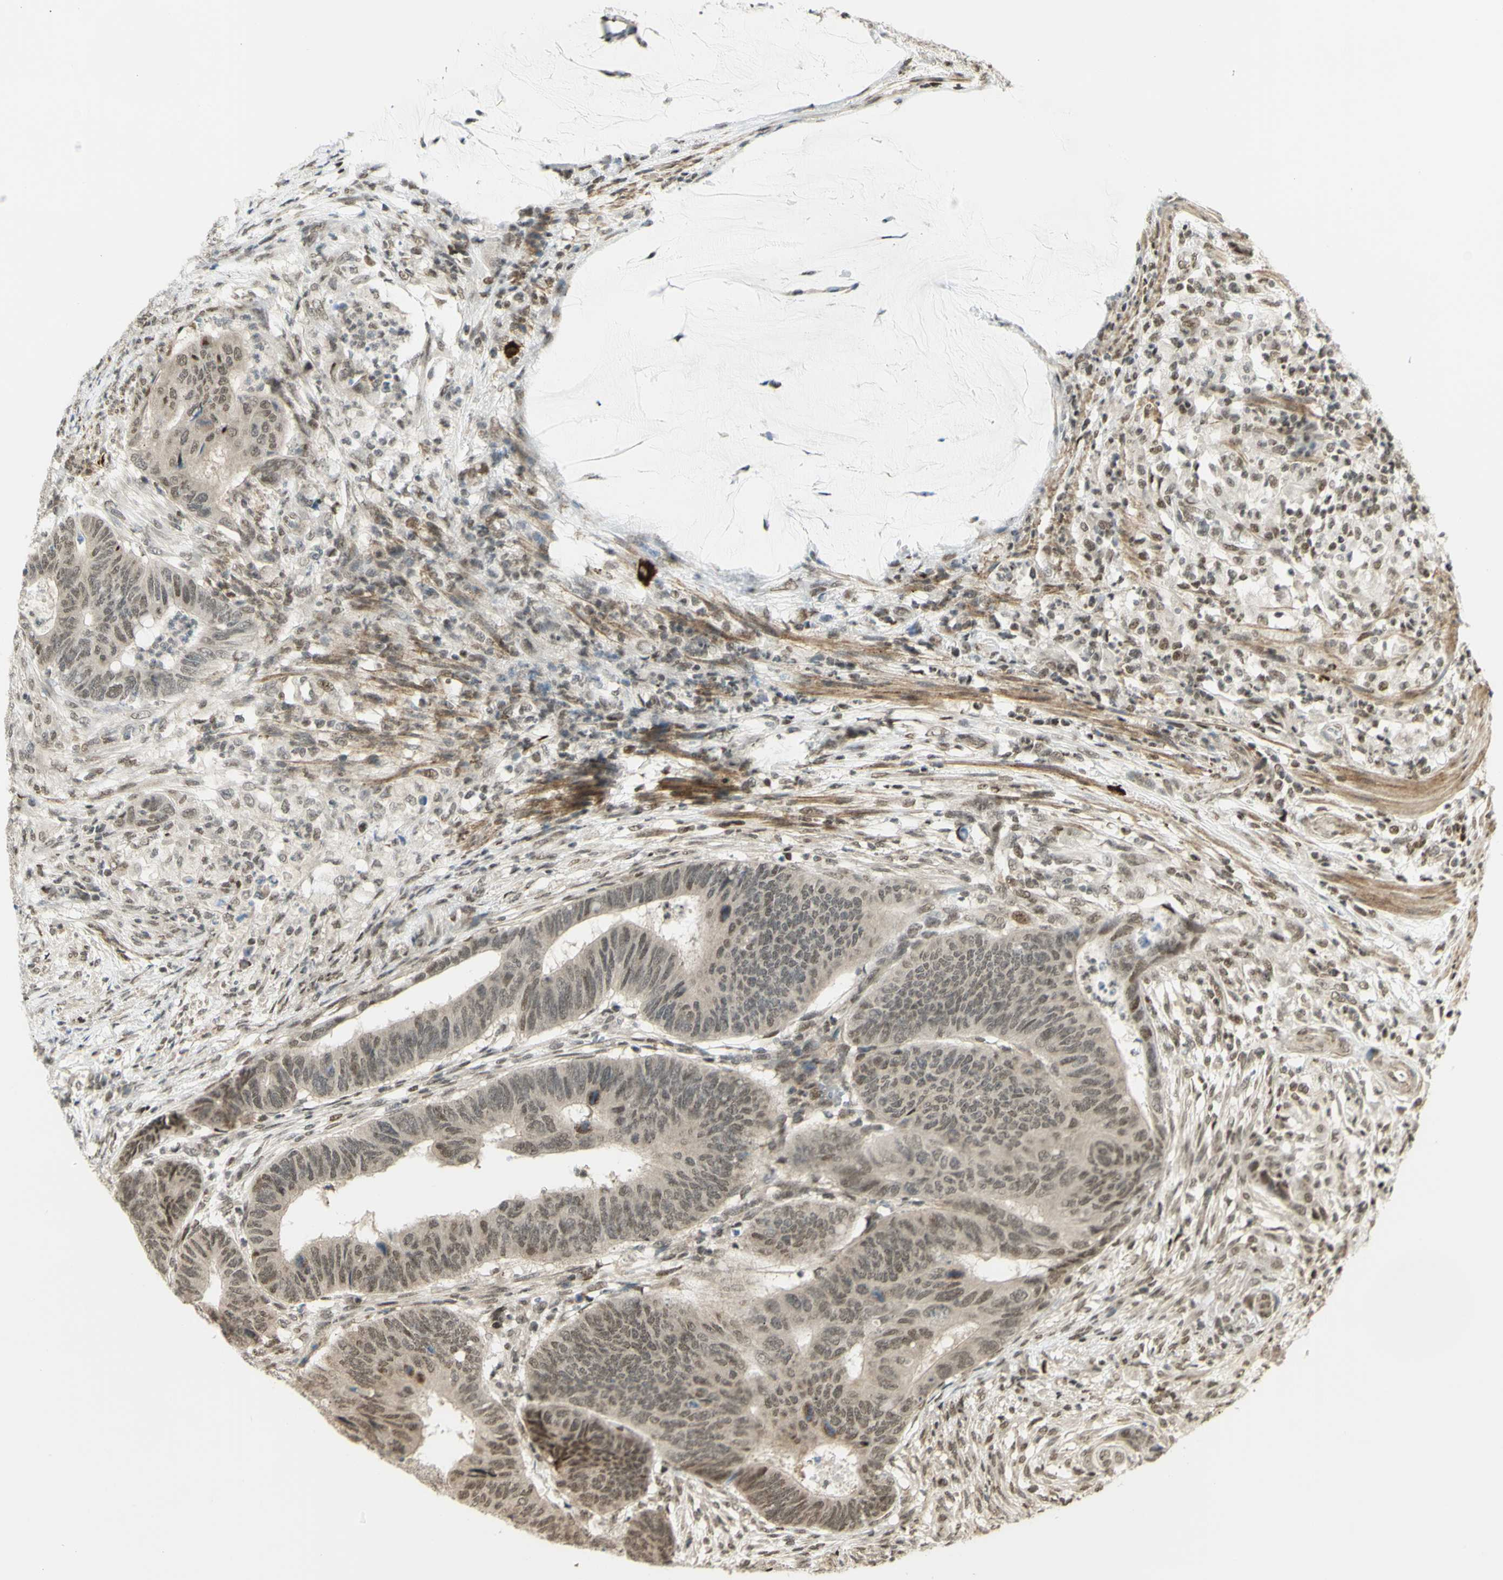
{"staining": {"intensity": "weak", "quantity": ">75%", "location": "nuclear"}, "tissue": "colorectal cancer", "cell_type": "Tumor cells", "image_type": "cancer", "snomed": [{"axis": "morphology", "description": "Normal tissue, NOS"}, {"axis": "morphology", "description": "Adenocarcinoma, NOS"}, {"axis": "topography", "description": "Rectum"}, {"axis": "topography", "description": "Peripheral nerve tissue"}], "caption": "A histopathology image showing weak nuclear positivity in about >75% of tumor cells in colorectal cancer, as visualized by brown immunohistochemical staining.", "gene": "ZMYM6", "patient": {"sex": "male", "age": 92}}